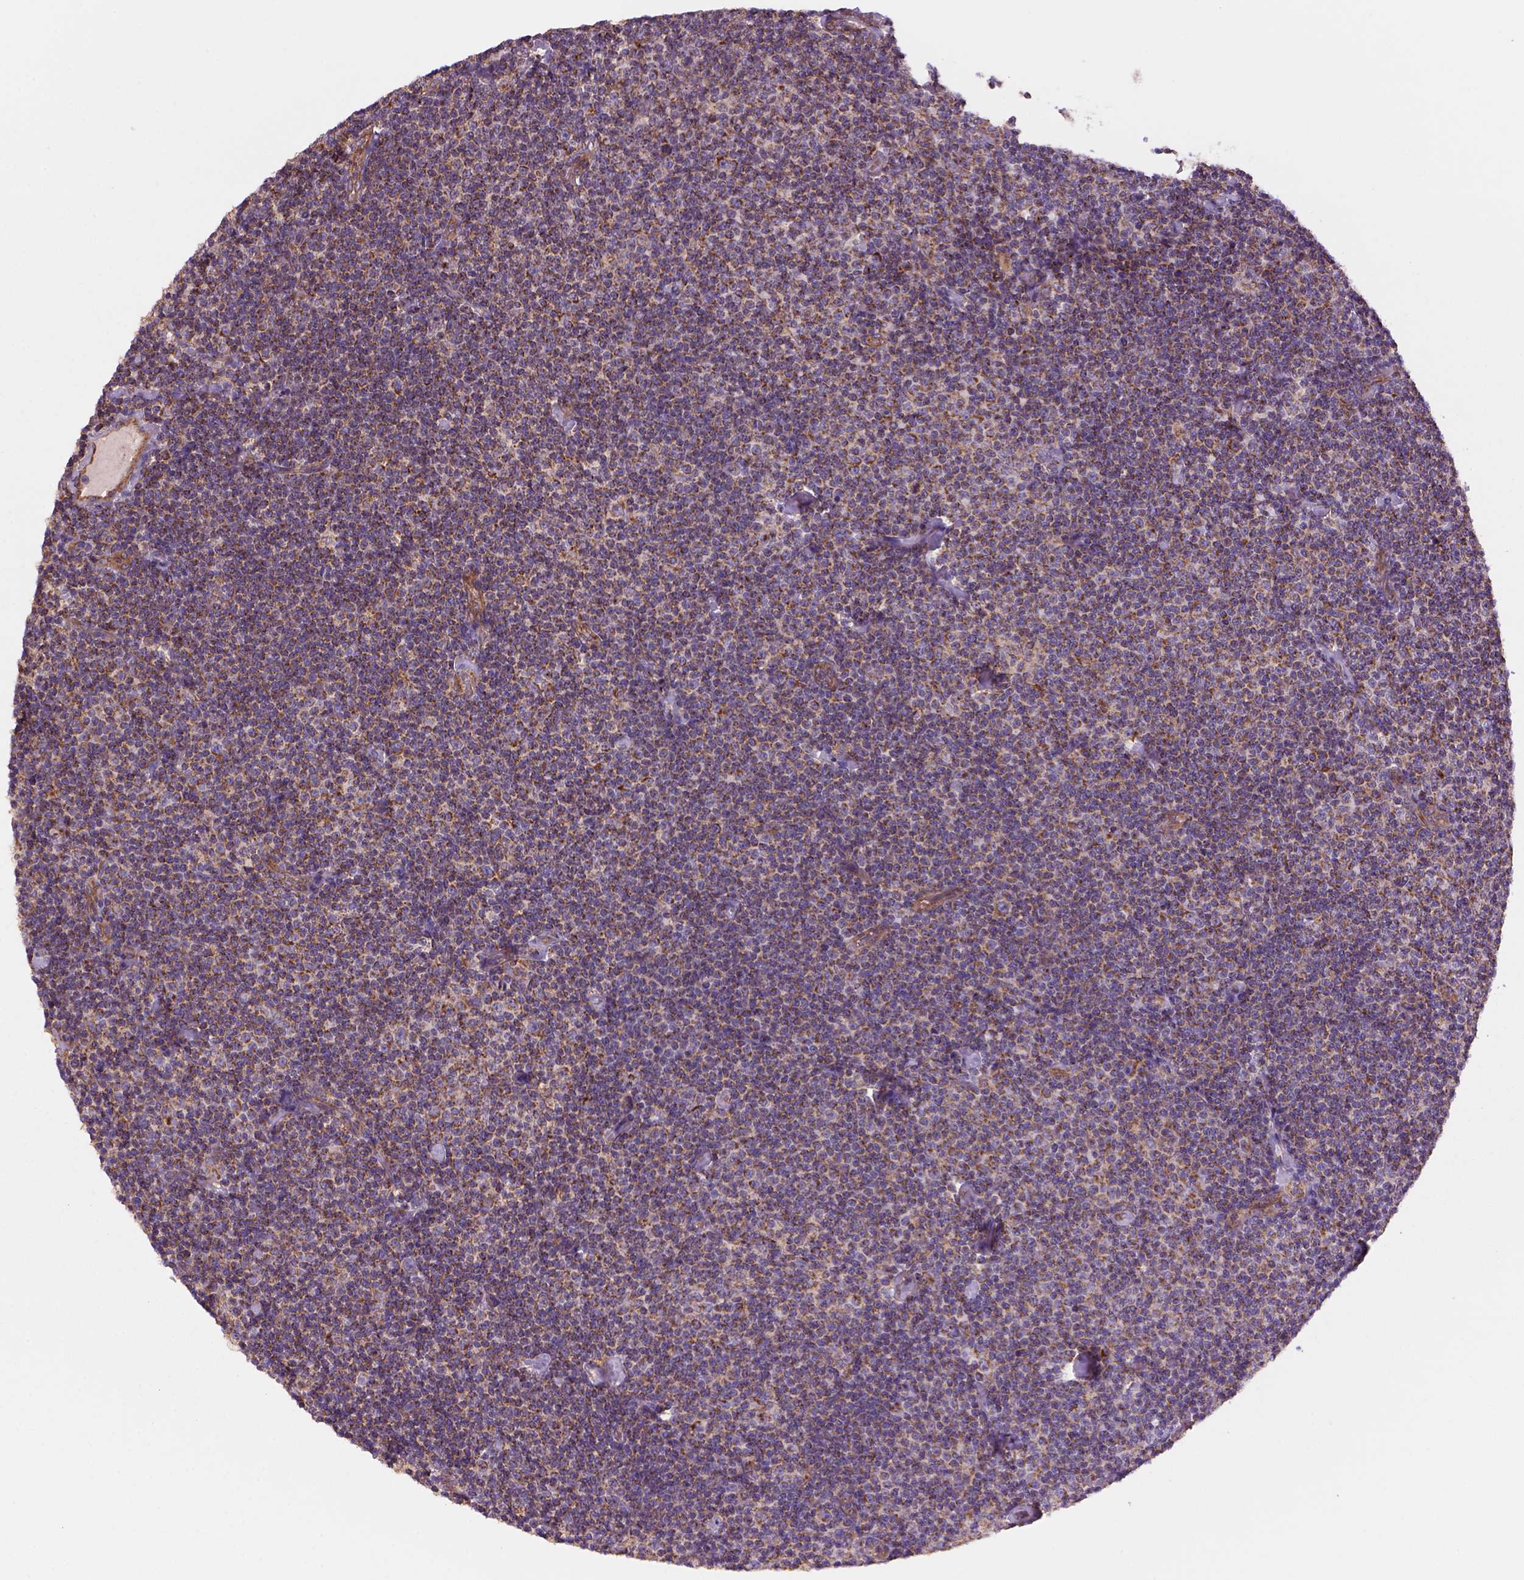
{"staining": {"intensity": "moderate", "quantity": "25%-75%", "location": "cytoplasmic/membranous"}, "tissue": "lymphoma", "cell_type": "Tumor cells", "image_type": "cancer", "snomed": [{"axis": "morphology", "description": "Malignant lymphoma, non-Hodgkin's type, Low grade"}, {"axis": "topography", "description": "Lymph node"}], "caption": "Low-grade malignant lymphoma, non-Hodgkin's type stained with immunohistochemistry shows moderate cytoplasmic/membranous positivity in about 25%-75% of tumor cells.", "gene": "WARS2", "patient": {"sex": "male", "age": 81}}